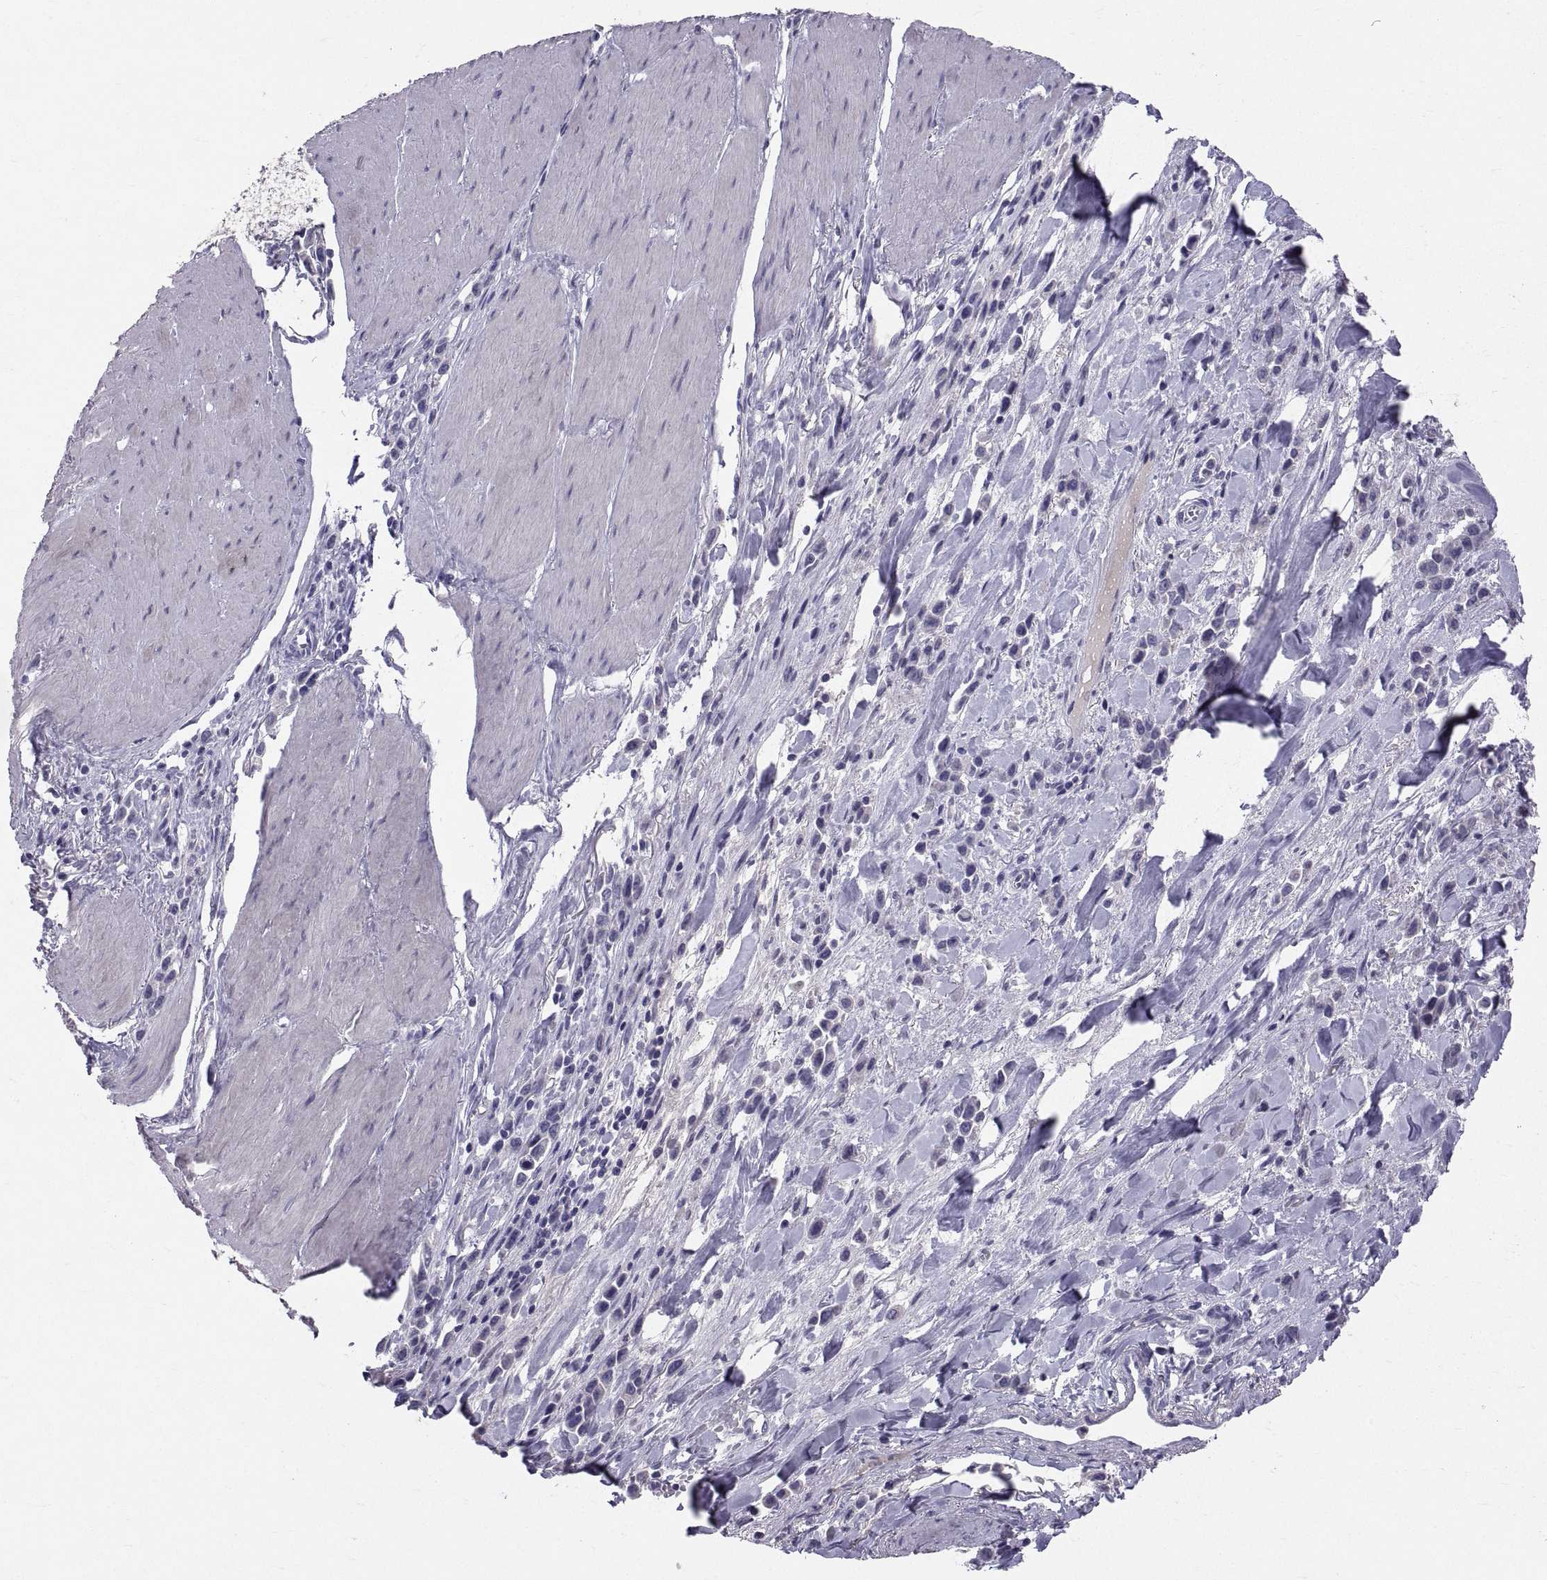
{"staining": {"intensity": "negative", "quantity": "none", "location": "none"}, "tissue": "stomach cancer", "cell_type": "Tumor cells", "image_type": "cancer", "snomed": [{"axis": "morphology", "description": "Adenocarcinoma, NOS"}, {"axis": "topography", "description": "Stomach"}], "caption": "Tumor cells are negative for brown protein staining in stomach cancer (adenocarcinoma). (Stains: DAB (3,3'-diaminobenzidine) immunohistochemistry with hematoxylin counter stain, Microscopy: brightfield microscopy at high magnification).", "gene": "PTN", "patient": {"sex": "male", "age": 47}}